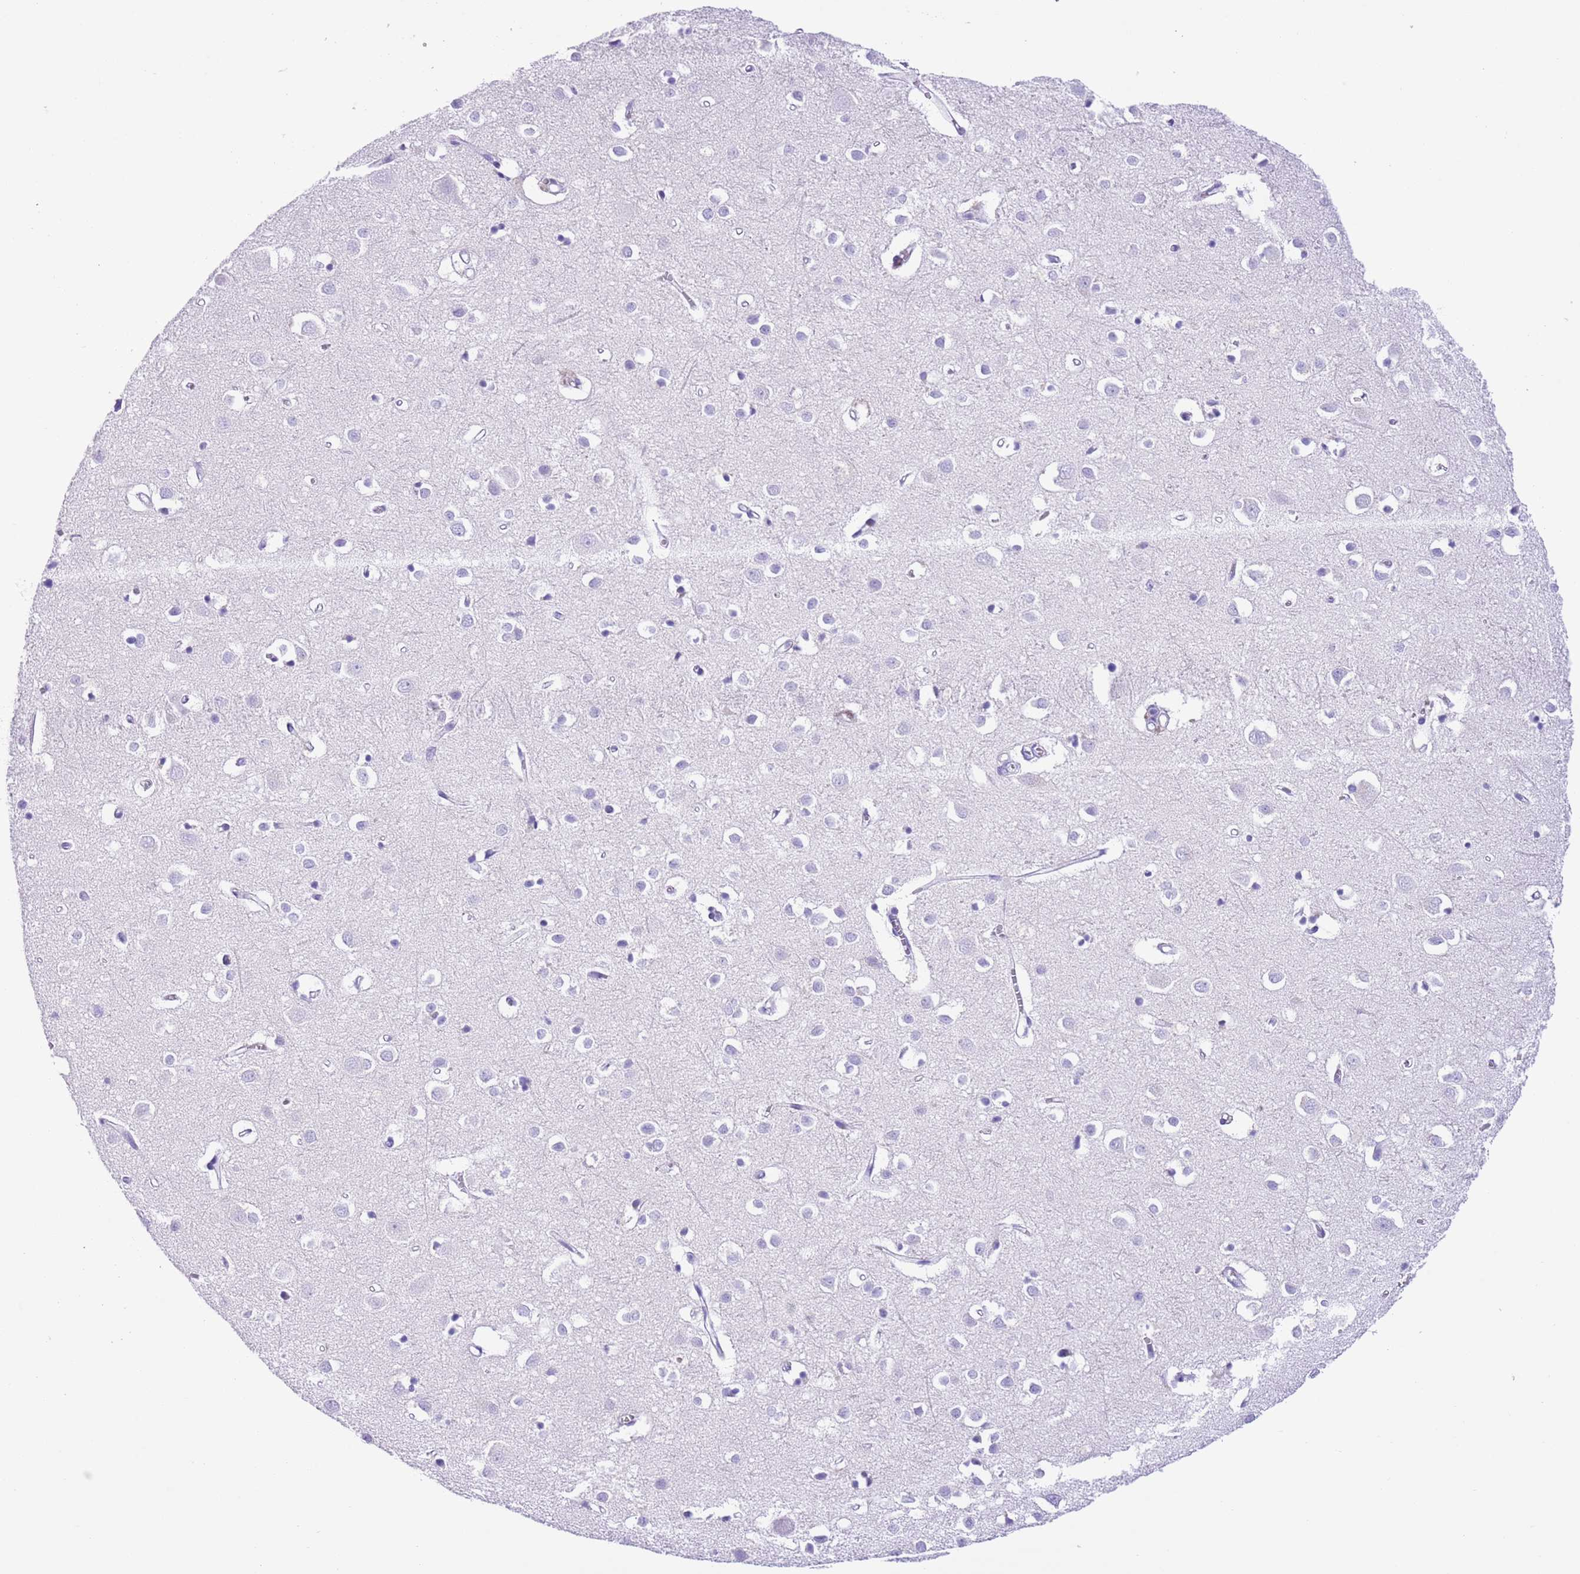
{"staining": {"intensity": "negative", "quantity": "none", "location": "none"}, "tissue": "cerebral cortex", "cell_type": "Endothelial cells", "image_type": "normal", "snomed": [{"axis": "morphology", "description": "Normal tissue, NOS"}, {"axis": "topography", "description": "Cerebral cortex"}], "caption": "High power microscopy histopathology image of an immunohistochemistry (IHC) histopathology image of benign cerebral cortex, revealing no significant positivity in endothelial cells.", "gene": "TBC1D10B", "patient": {"sex": "female", "age": 64}}